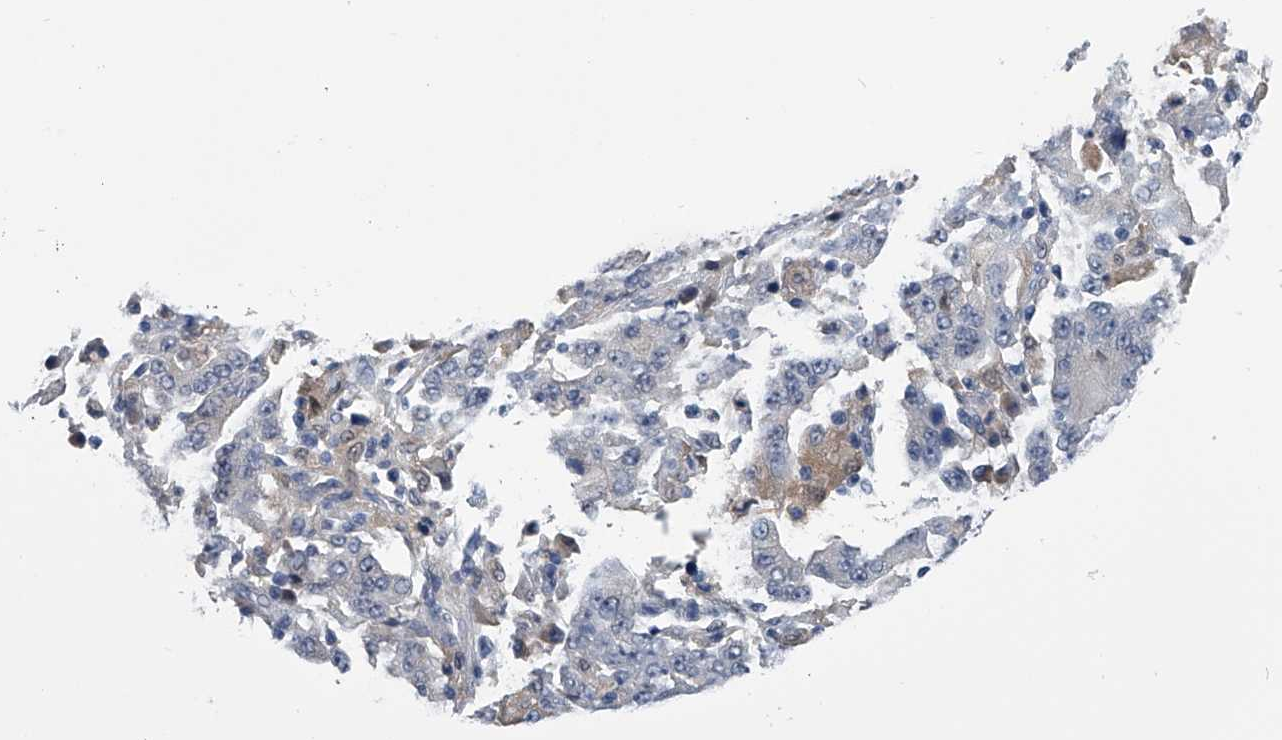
{"staining": {"intensity": "weak", "quantity": "<25%", "location": "cytoplasmic/membranous"}, "tissue": "stomach cancer", "cell_type": "Tumor cells", "image_type": "cancer", "snomed": [{"axis": "morphology", "description": "Normal tissue, NOS"}, {"axis": "morphology", "description": "Adenocarcinoma, NOS"}, {"axis": "topography", "description": "Stomach, upper"}, {"axis": "topography", "description": "Stomach"}], "caption": "Immunohistochemistry image of neoplastic tissue: human stomach adenocarcinoma stained with DAB shows no significant protein expression in tumor cells.", "gene": "PDXK", "patient": {"sex": "male", "age": 59}}